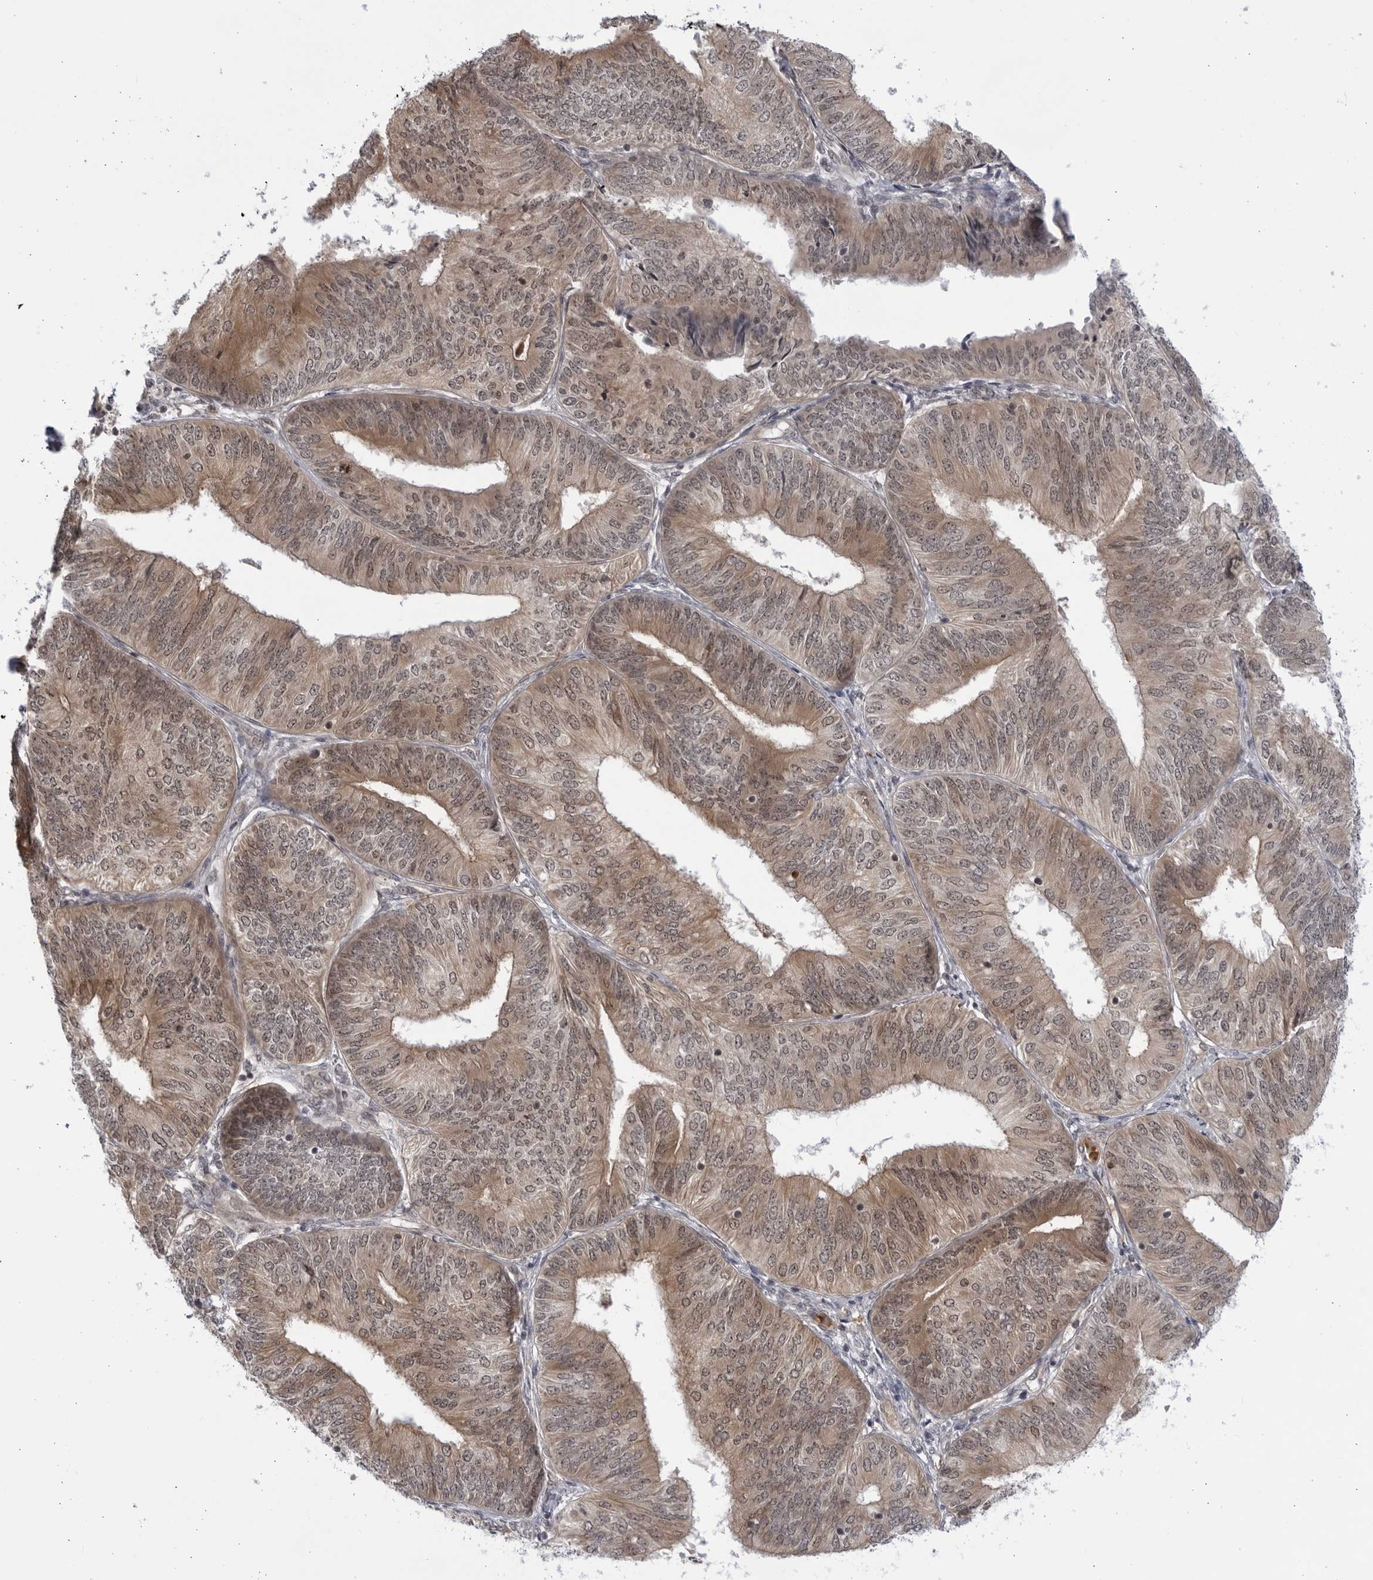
{"staining": {"intensity": "moderate", "quantity": ">75%", "location": "cytoplasmic/membranous,nuclear"}, "tissue": "endometrial cancer", "cell_type": "Tumor cells", "image_type": "cancer", "snomed": [{"axis": "morphology", "description": "Adenocarcinoma, NOS"}, {"axis": "topography", "description": "Endometrium"}], "caption": "Protein staining reveals moderate cytoplasmic/membranous and nuclear expression in approximately >75% of tumor cells in endometrial cancer (adenocarcinoma).", "gene": "ITGB3BP", "patient": {"sex": "female", "age": 58}}